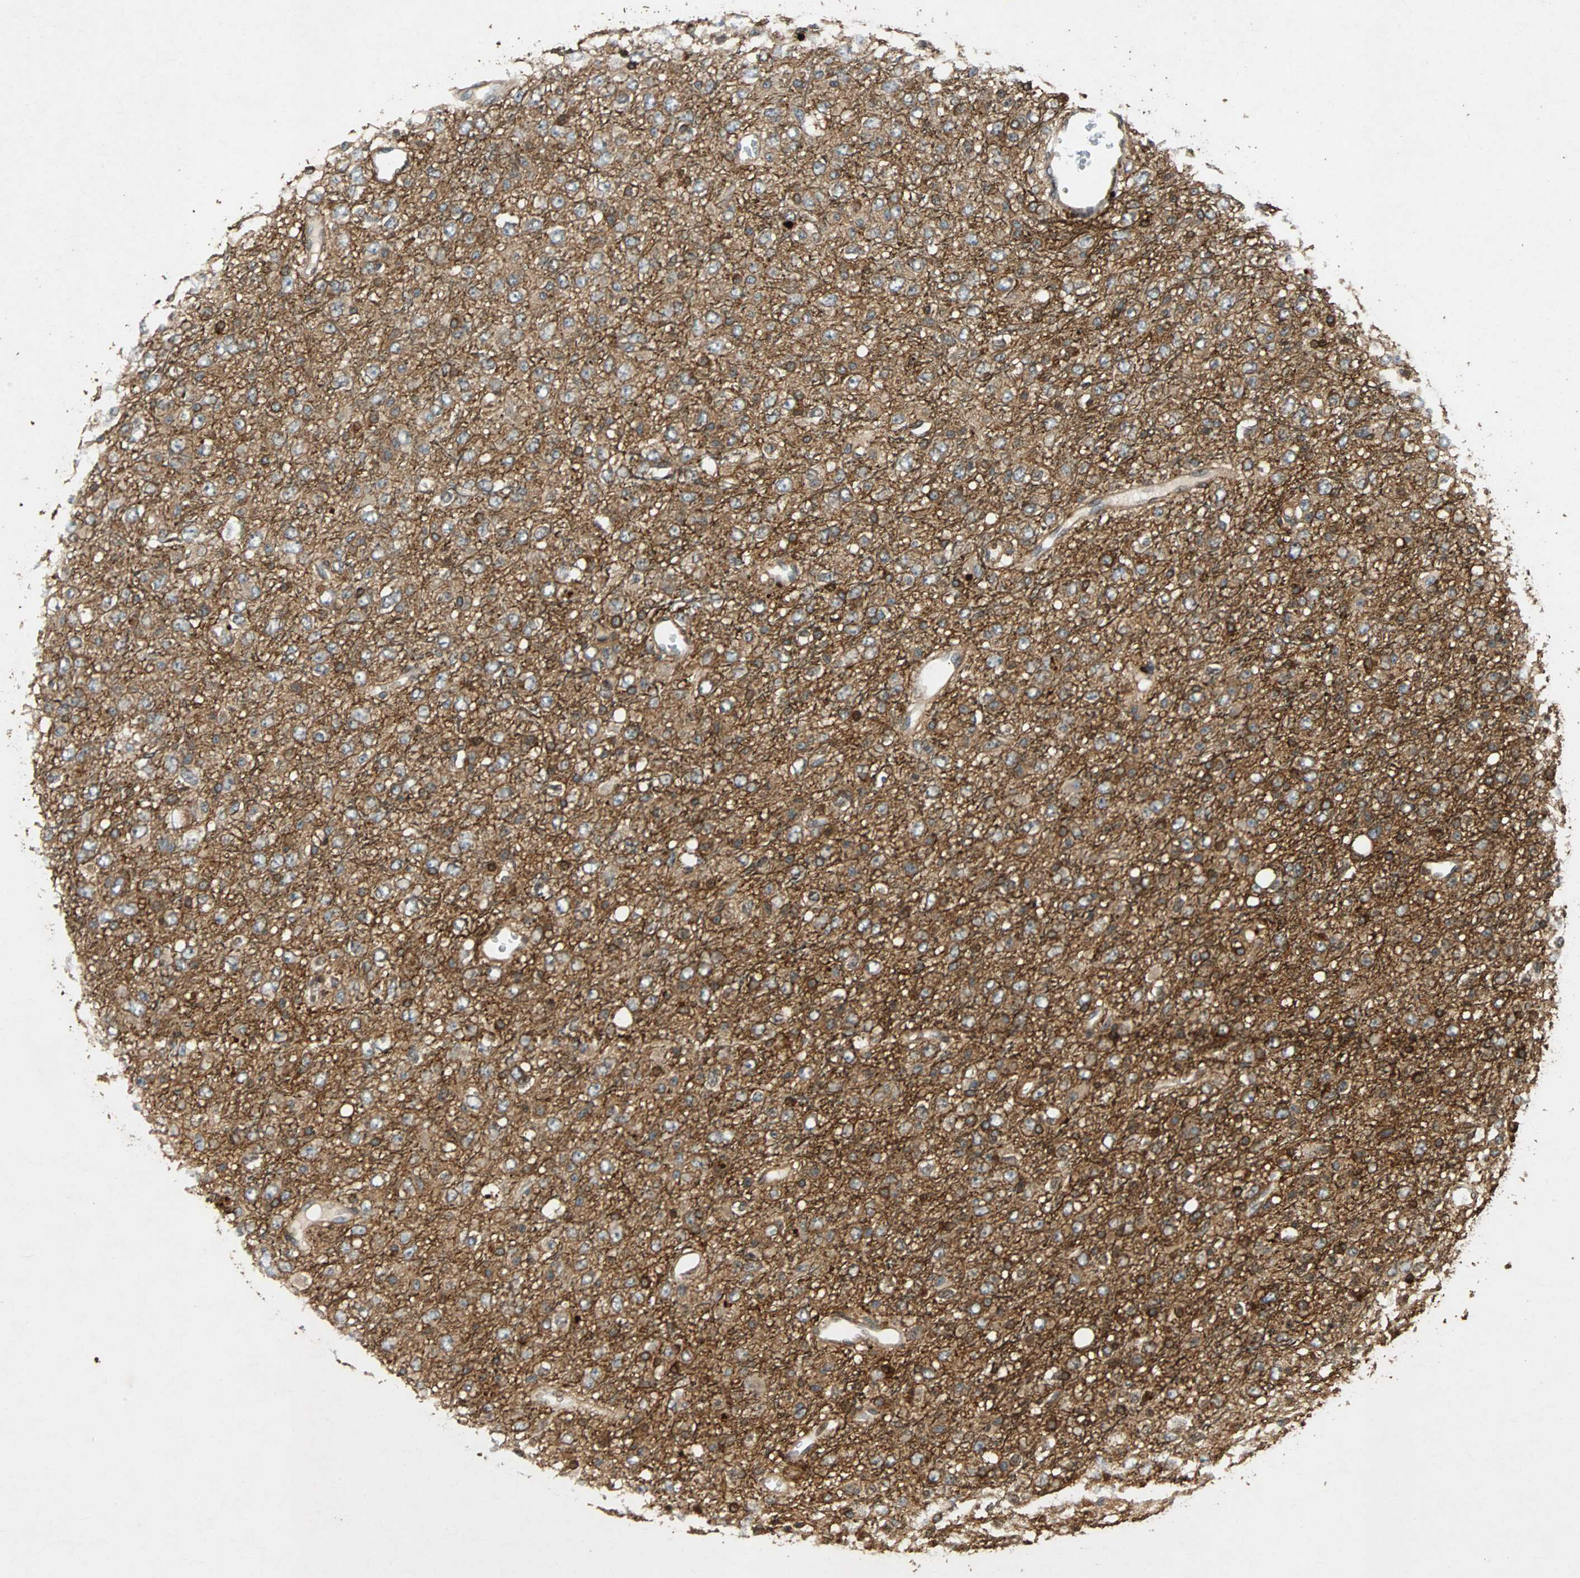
{"staining": {"intensity": "moderate", "quantity": "25%-75%", "location": "cytoplasmic/membranous,nuclear"}, "tissue": "glioma", "cell_type": "Tumor cells", "image_type": "cancer", "snomed": [{"axis": "morphology", "description": "Glioma, malignant, High grade"}, {"axis": "topography", "description": "pancreas cauda"}], "caption": "Tumor cells show medium levels of moderate cytoplasmic/membranous and nuclear positivity in approximately 25%-75% of cells in malignant high-grade glioma. Immunohistochemistry (ihc) stains the protein of interest in brown and the nuclei are stained blue.", "gene": "TUBA4A", "patient": {"sex": "male", "age": 60}}